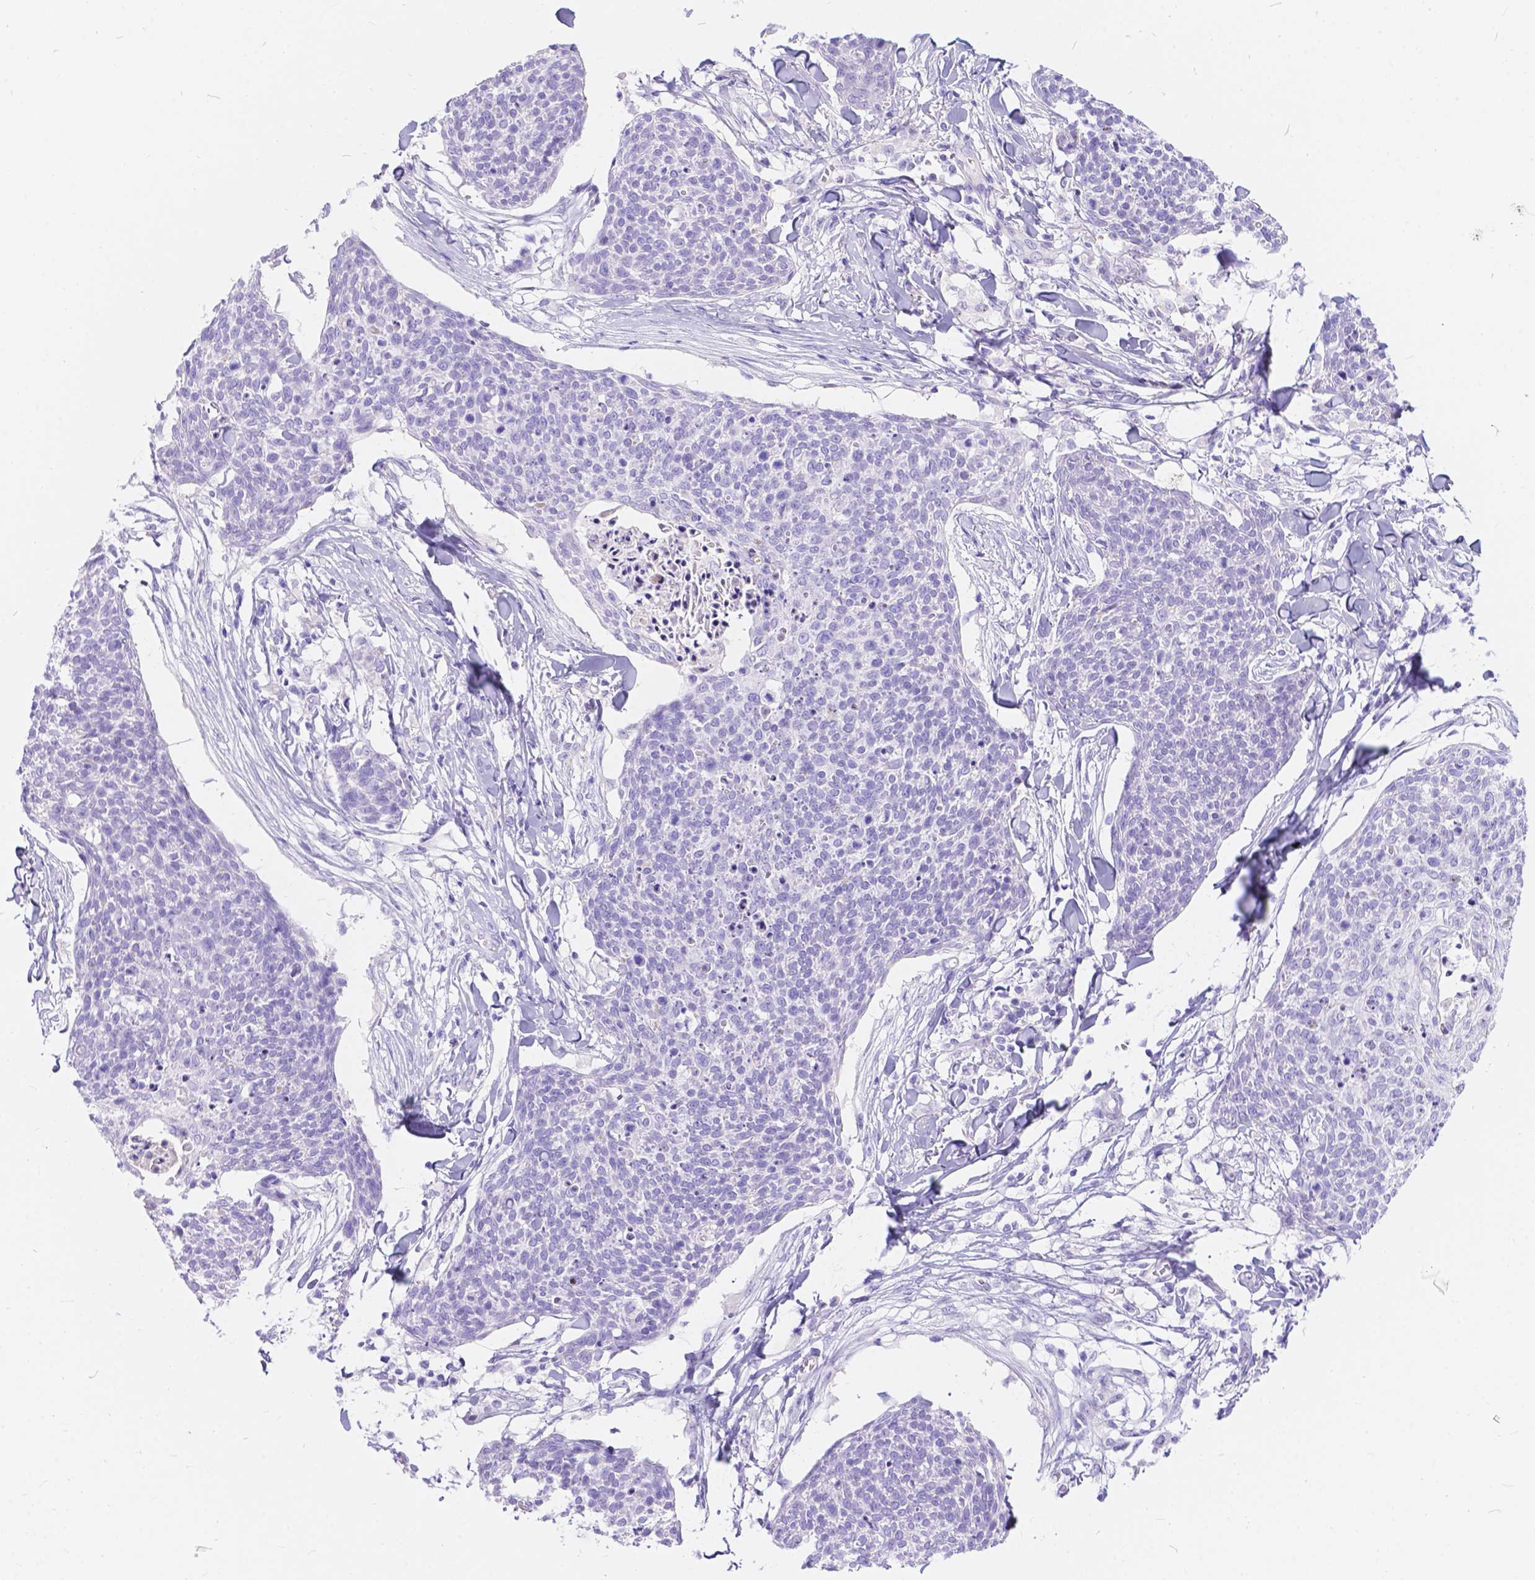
{"staining": {"intensity": "negative", "quantity": "none", "location": "none"}, "tissue": "skin cancer", "cell_type": "Tumor cells", "image_type": "cancer", "snomed": [{"axis": "morphology", "description": "Squamous cell carcinoma, NOS"}, {"axis": "topography", "description": "Skin"}, {"axis": "topography", "description": "Vulva"}], "caption": "Tumor cells show no significant staining in skin cancer.", "gene": "KLHL10", "patient": {"sex": "female", "age": 75}}